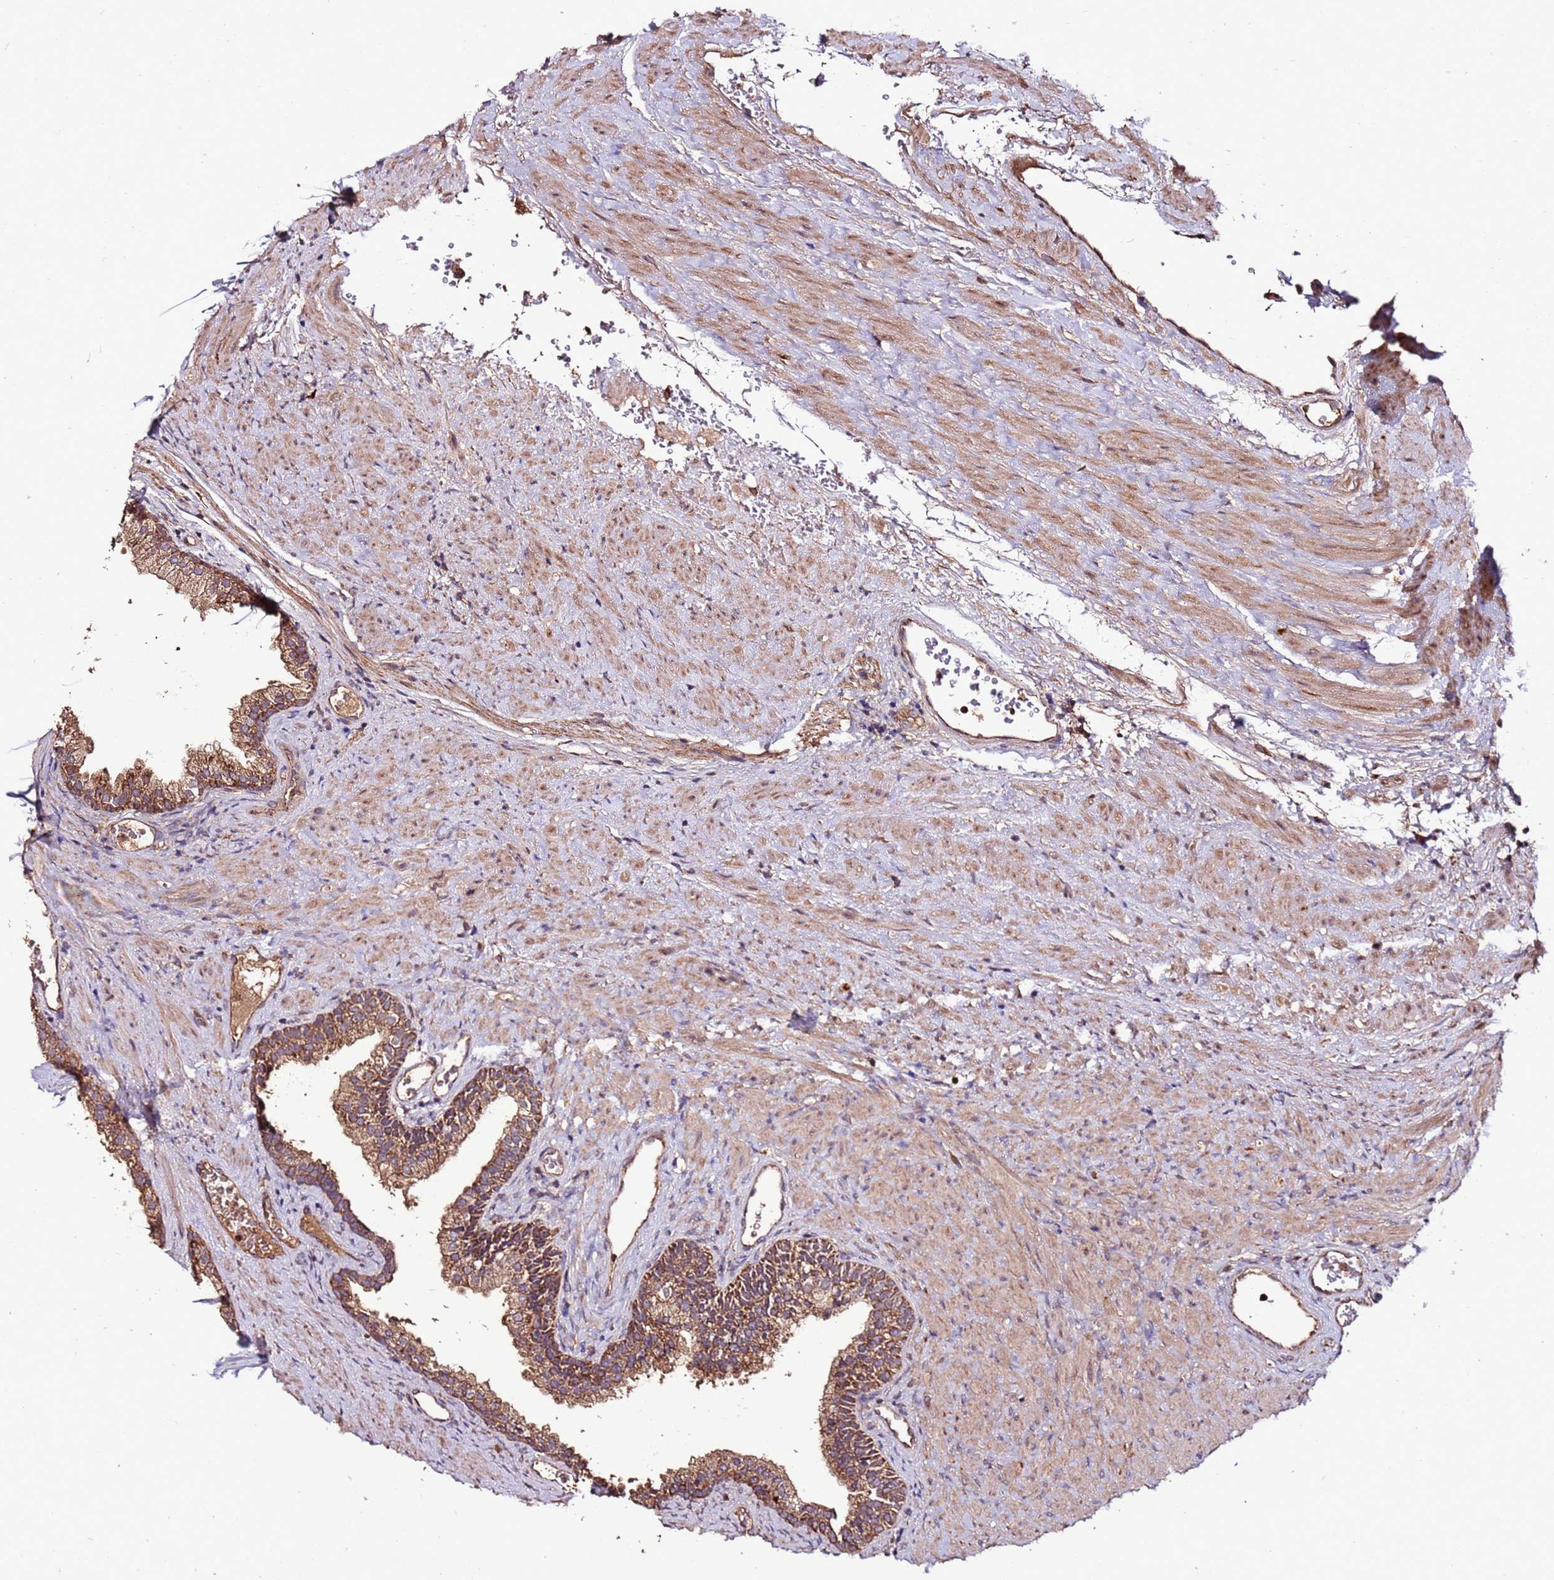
{"staining": {"intensity": "moderate", "quantity": ">75%", "location": "cytoplasmic/membranous"}, "tissue": "prostate", "cell_type": "Glandular cells", "image_type": "normal", "snomed": [{"axis": "morphology", "description": "Normal tissue, NOS"}, {"axis": "topography", "description": "Prostate"}], "caption": "Immunohistochemistry (IHC) micrograph of benign prostate stained for a protein (brown), which shows medium levels of moderate cytoplasmic/membranous staining in about >75% of glandular cells.", "gene": "RPS15A", "patient": {"sex": "male", "age": 76}}